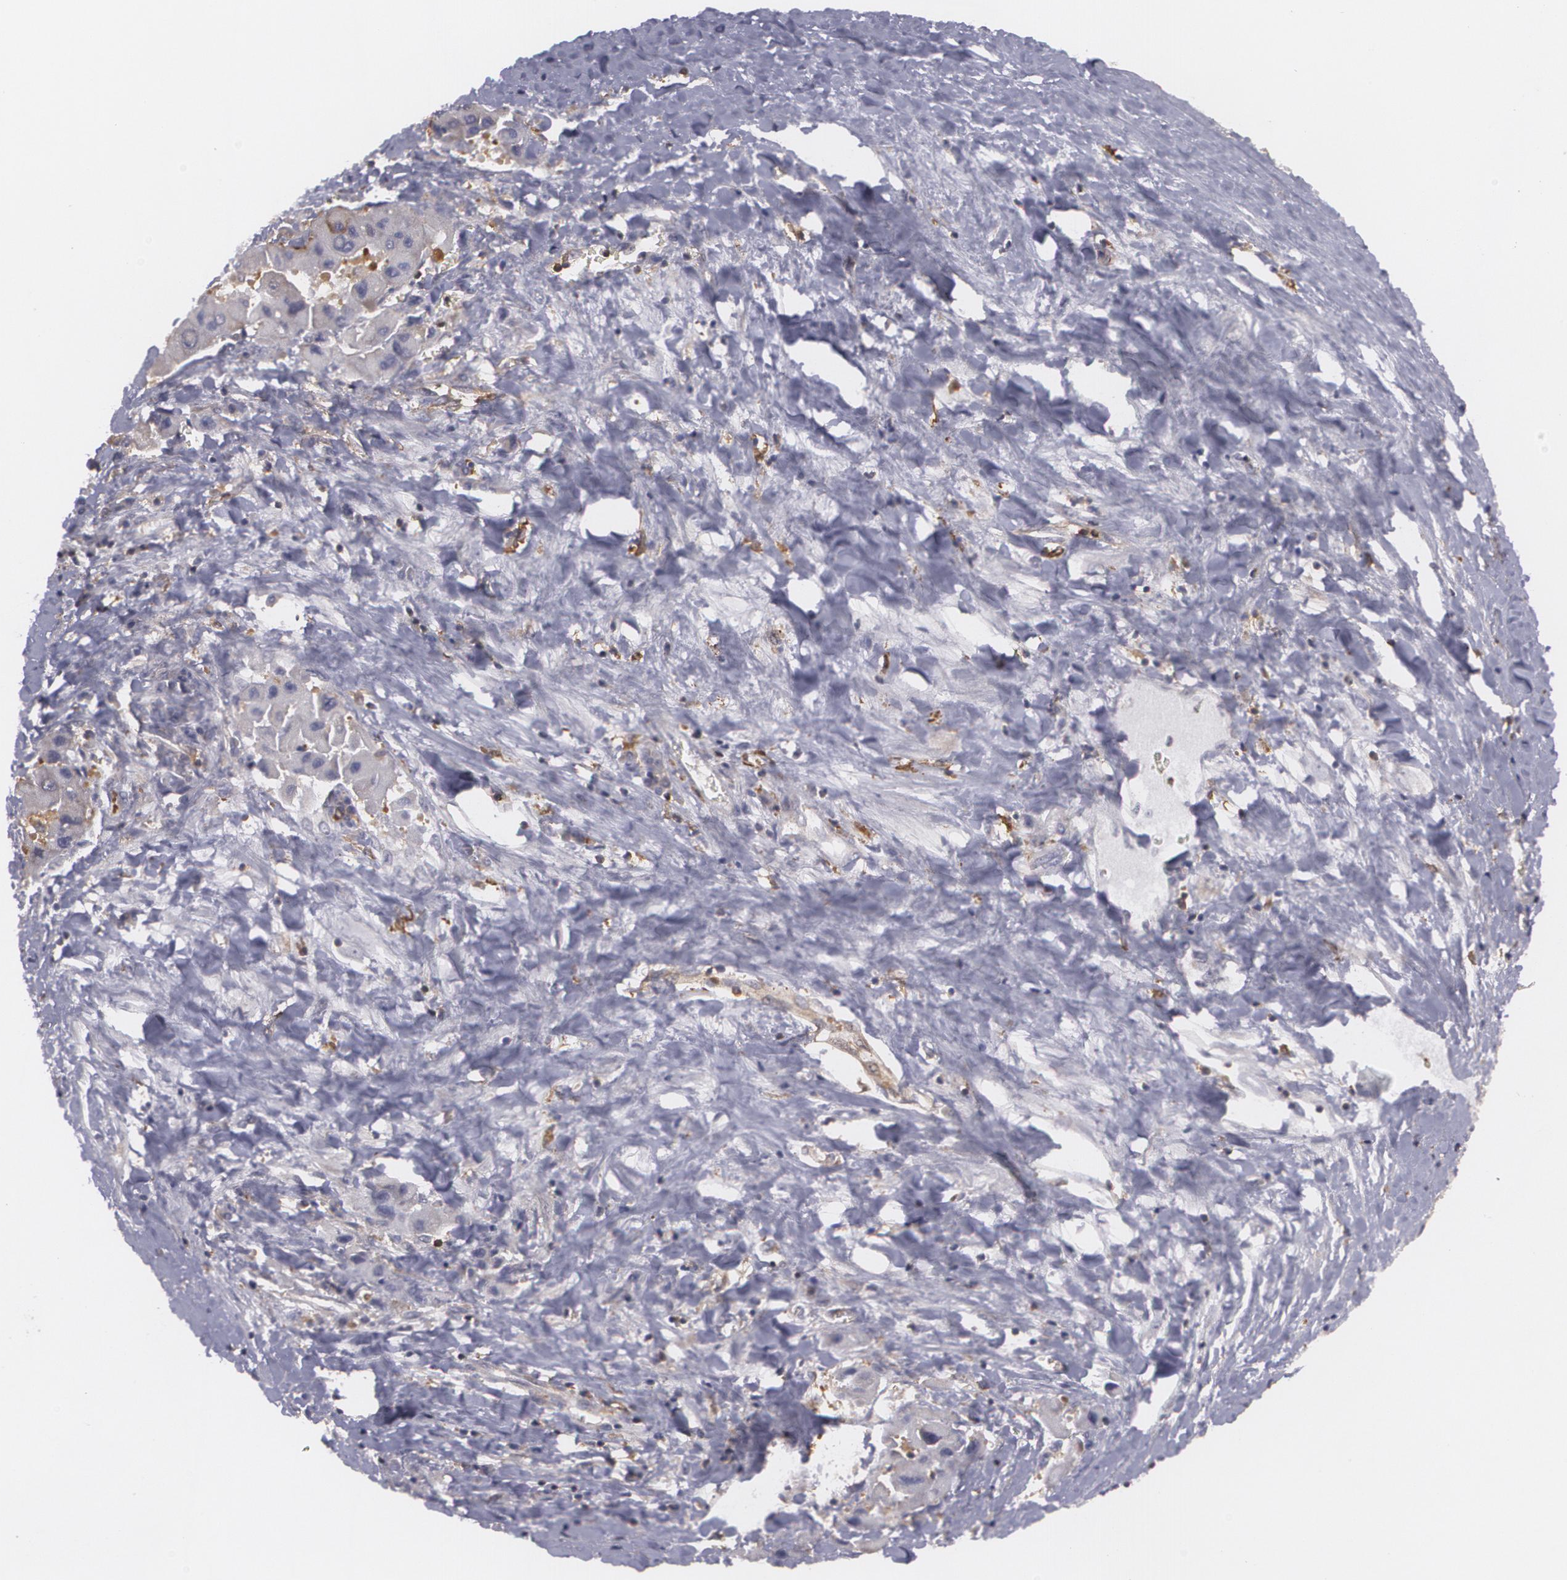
{"staining": {"intensity": "negative", "quantity": "none", "location": "none"}, "tissue": "liver cancer", "cell_type": "Tumor cells", "image_type": "cancer", "snomed": [{"axis": "morphology", "description": "Carcinoma, Hepatocellular, NOS"}, {"axis": "topography", "description": "Liver"}], "caption": "Protein analysis of liver hepatocellular carcinoma exhibits no significant expression in tumor cells. (DAB immunohistochemistry with hematoxylin counter stain).", "gene": "BIN1", "patient": {"sex": "male", "age": 24}}